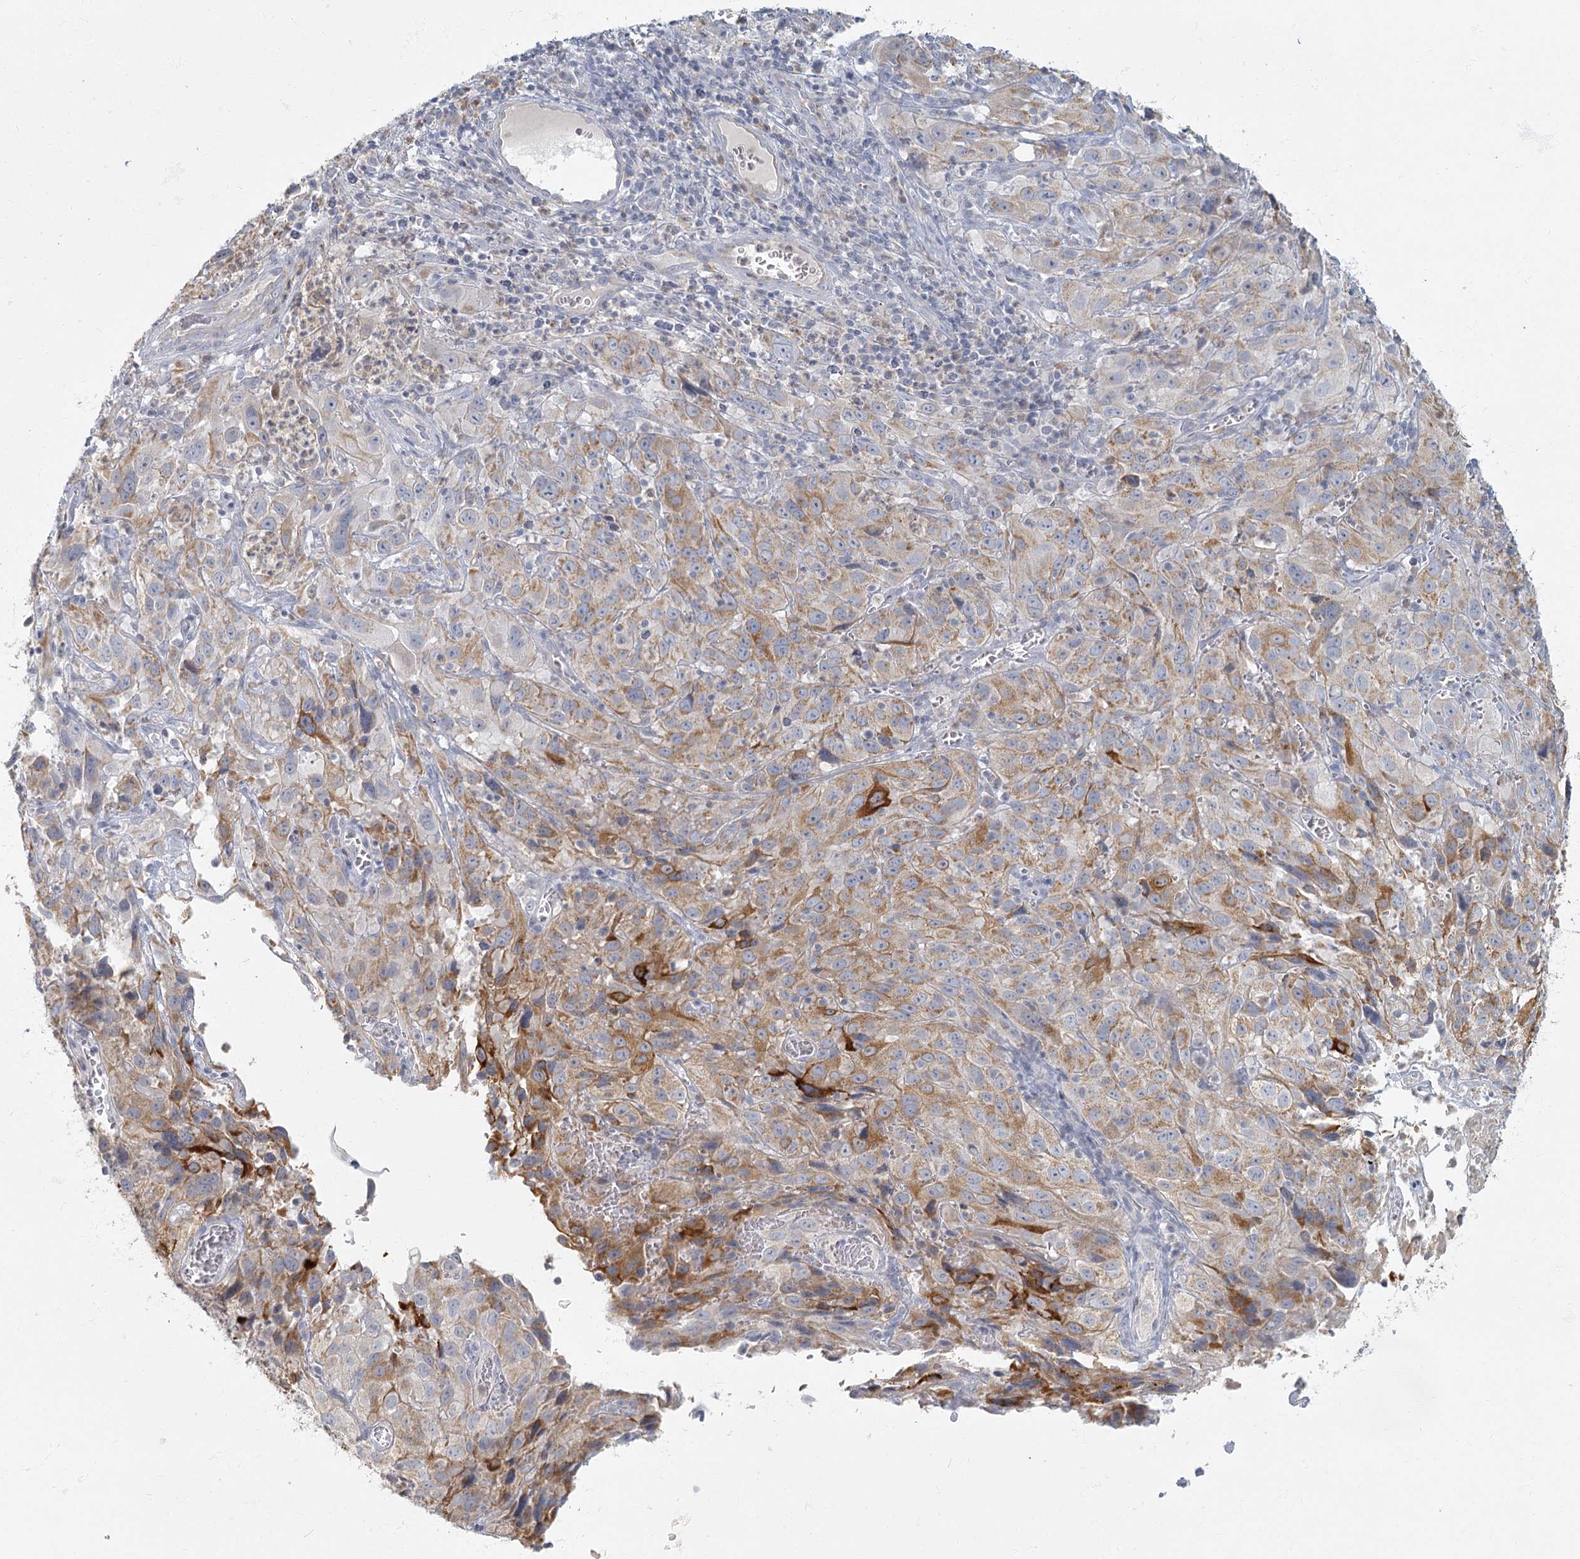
{"staining": {"intensity": "moderate", "quantity": "25%-75%", "location": "cytoplasmic/membranous"}, "tissue": "cervical cancer", "cell_type": "Tumor cells", "image_type": "cancer", "snomed": [{"axis": "morphology", "description": "Squamous cell carcinoma, NOS"}, {"axis": "topography", "description": "Cervix"}], "caption": "Human cervical squamous cell carcinoma stained with a brown dye displays moderate cytoplasmic/membranous positive positivity in approximately 25%-75% of tumor cells.", "gene": "FAM110C", "patient": {"sex": "female", "age": 32}}